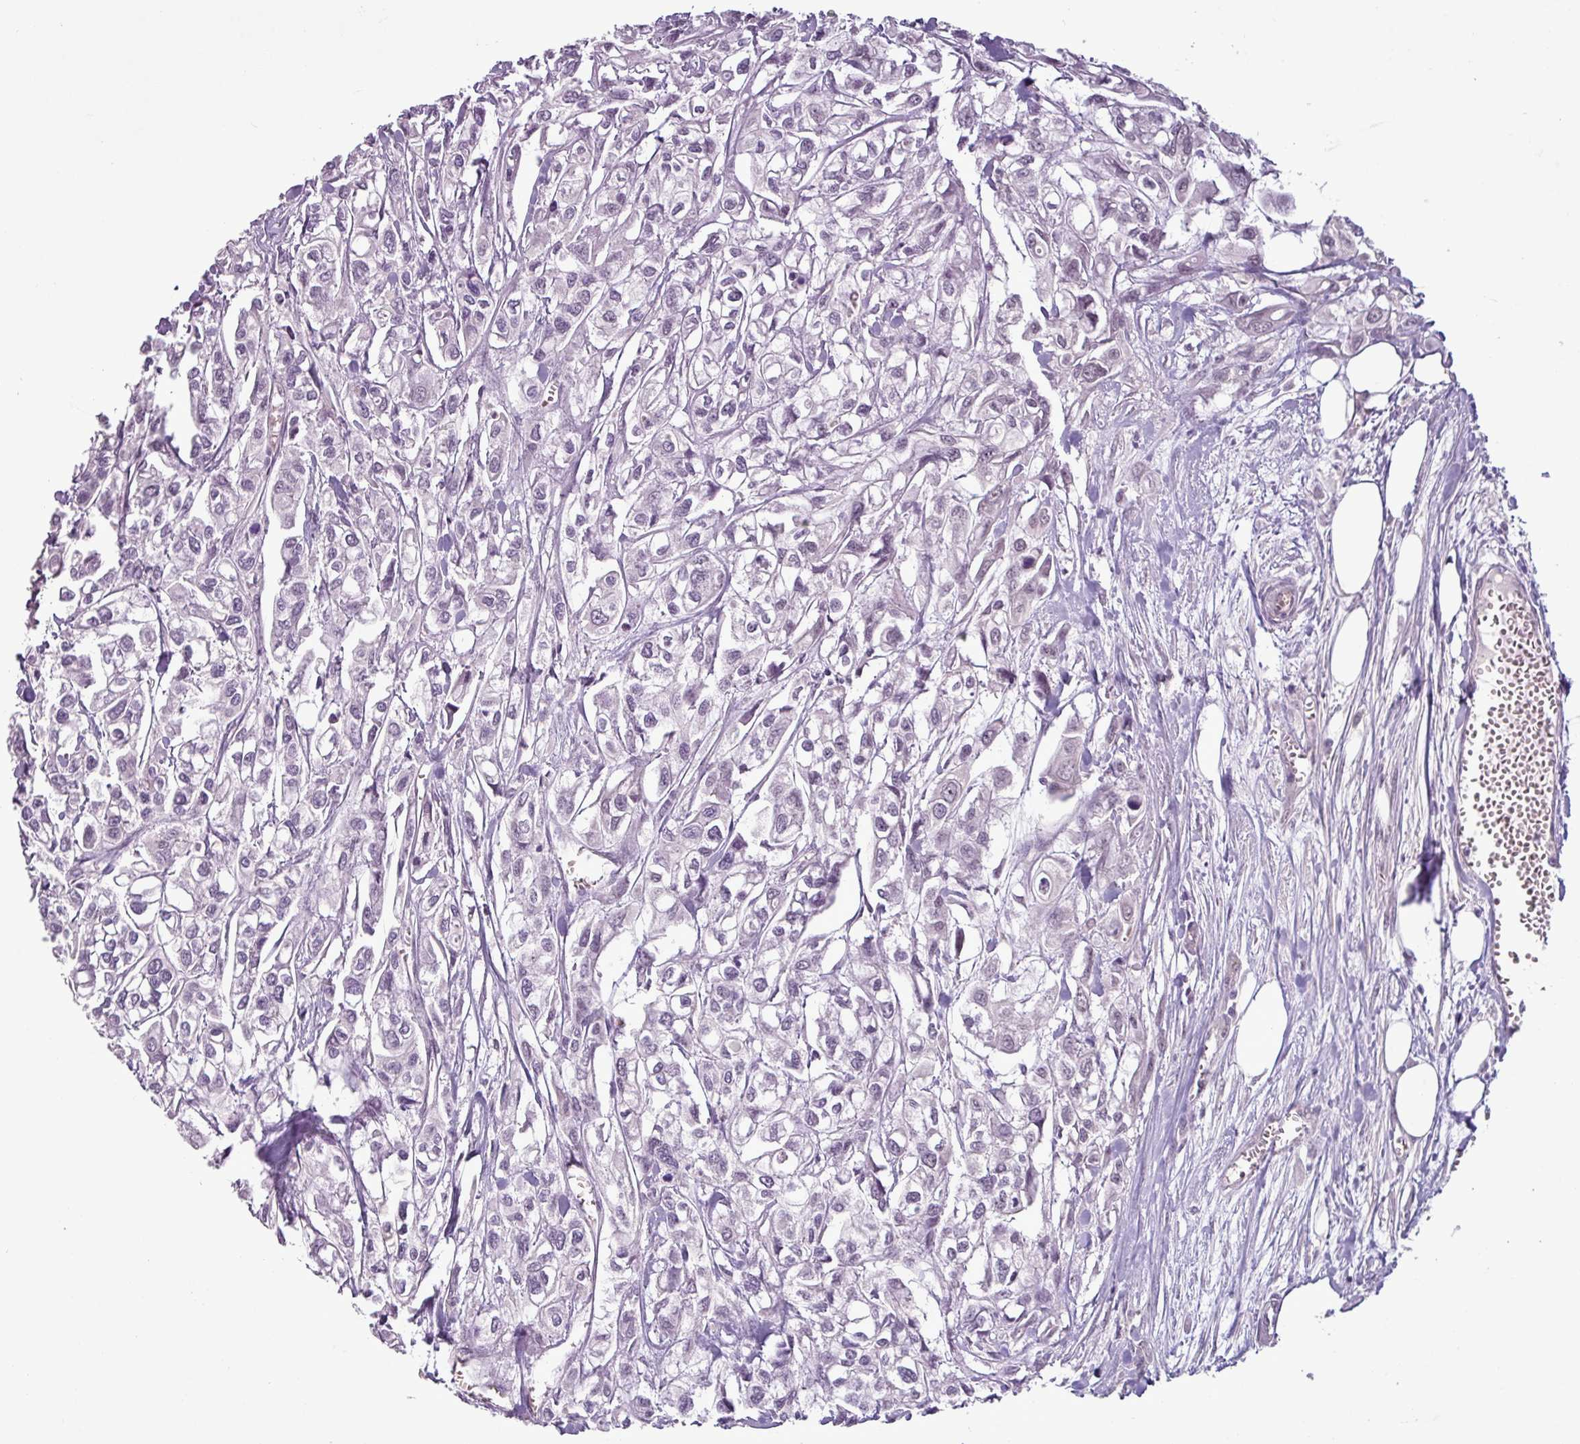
{"staining": {"intensity": "negative", "quantity": "none", "location": "none"}, "tissue": "urothelial cancer", "cell_type": "Tumor cells", "image_type": "cancer", "snomed": [{"axis": "morphology", "description": "Urothelial carcinoma, High grade"}, {"axis": "topography", "description": "Urinary bladder"}], "caption": "High power microscopy image of an immunohistochemistry (IHC) image of urothelial carcinoma (high-grade), revealing no significant expression in tumor cells.", "gene": "C9orf24", "patient": {"sex": "male", "age": 67}}